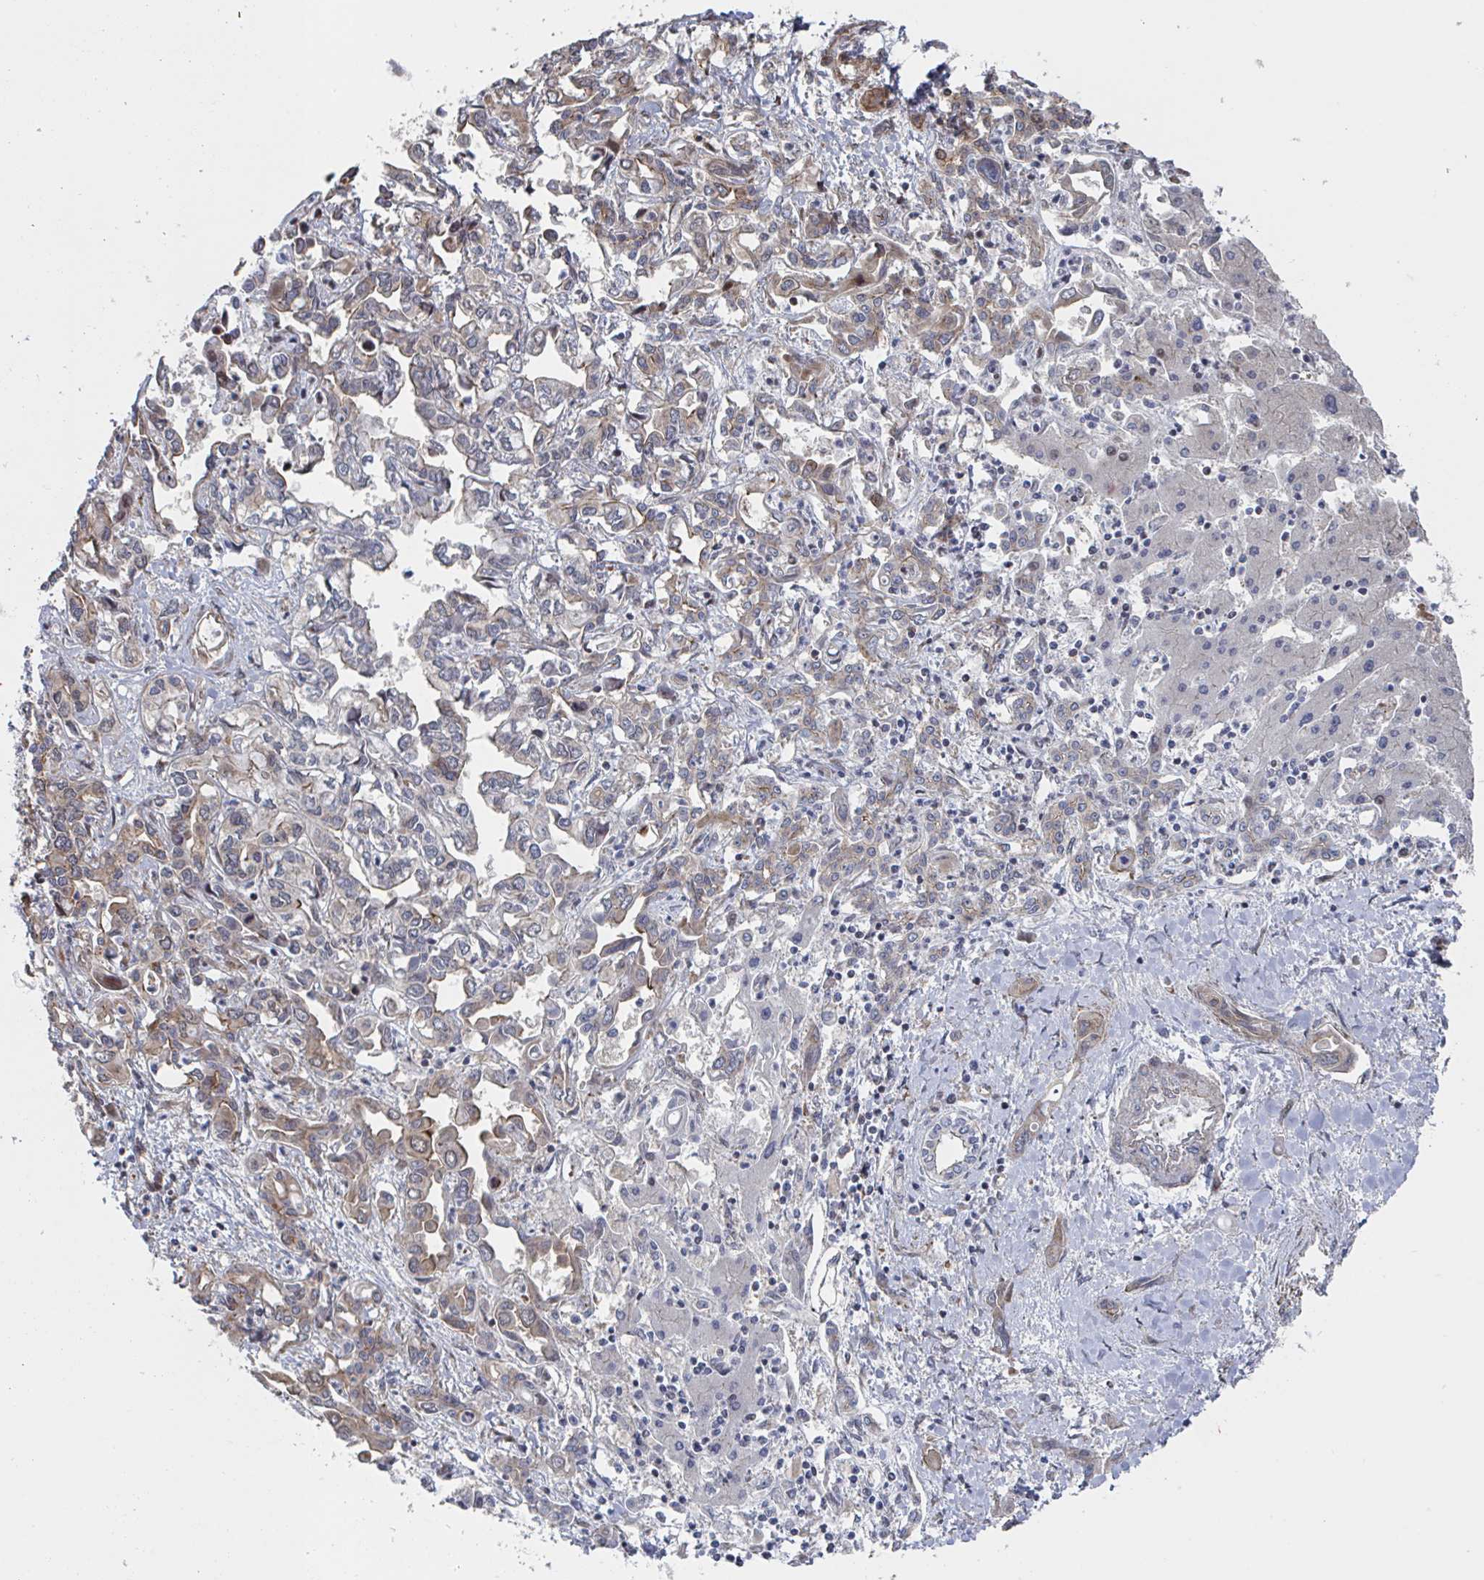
{"staining": {"intensity": "weak", "quantity": "<25%", "location": "cytoplasmic/membranous"}, "tissue": "liver cancer", "cell_type": "Tumor cells", "image_type": "cancer", "snomed": [{"axis": "morphology", "description": "Cholangiocarcinoma"}, {"axis": "topography", "description": "Liver"}], "caption": "Immunohistochemical staining of human liver cholangiocarcinoma shows no significant staining in tumor cells.", "gene": "DVL3", "patient": {"sex": "female", "age": 64}}